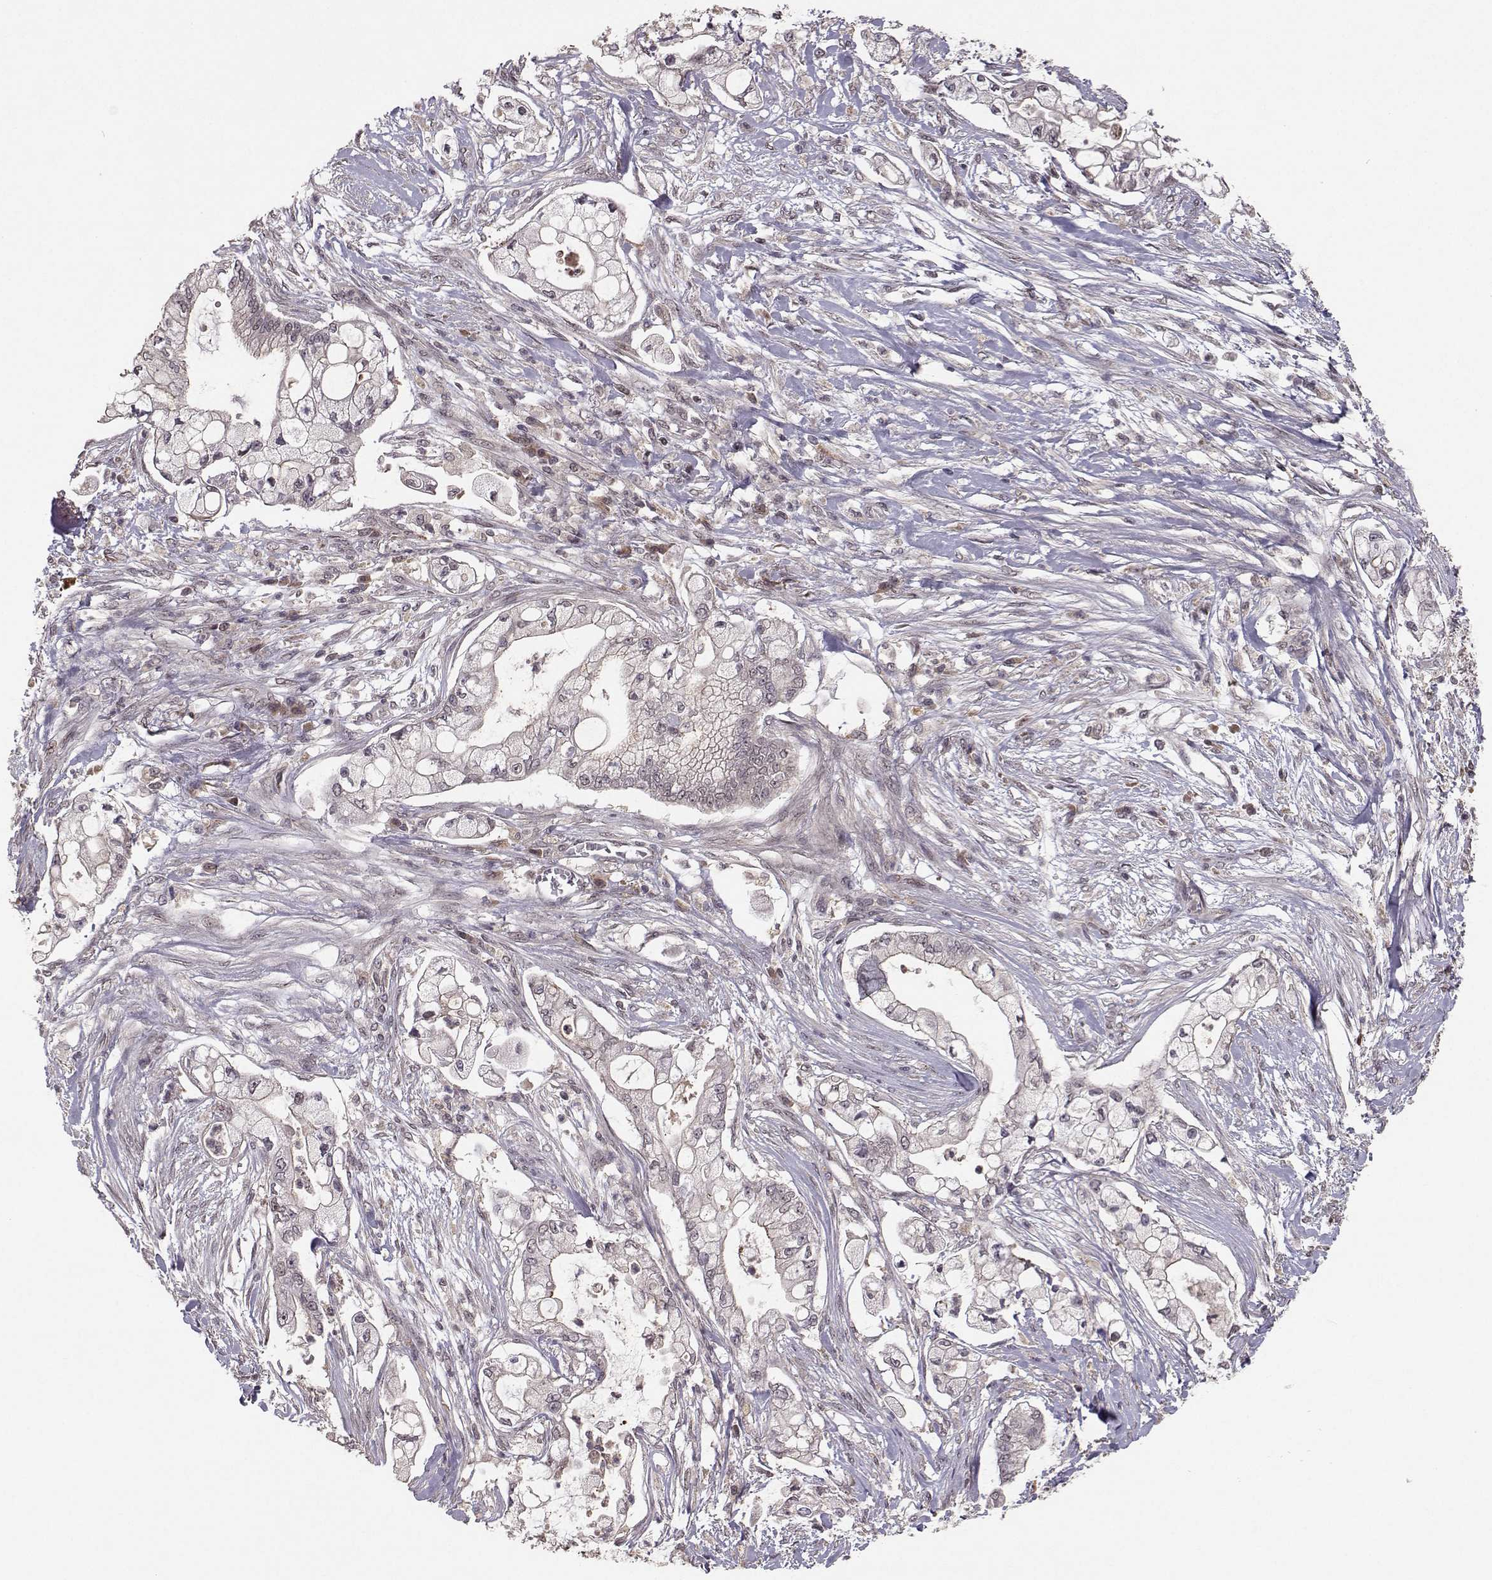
{"staining": {"intensity": "weak", "quantity": "<25%", "location": "cytoplasmic/membranous"}, "tissue": "pancreatic cancer", "cell_type": "Tumor cells", "image_type": "cancer", "snomed": [{"axis": "morphology", "description": "Adenocarcinoma, NOS"}, {"axis": "topography", "description": "Pancreas"}], "caption": "There is no significant staining in tumor cells of pancreatic cancer (adenocarcinoma).", "gene": "PLEKHG3", "patient": {"sex": "female", "age": 69}}